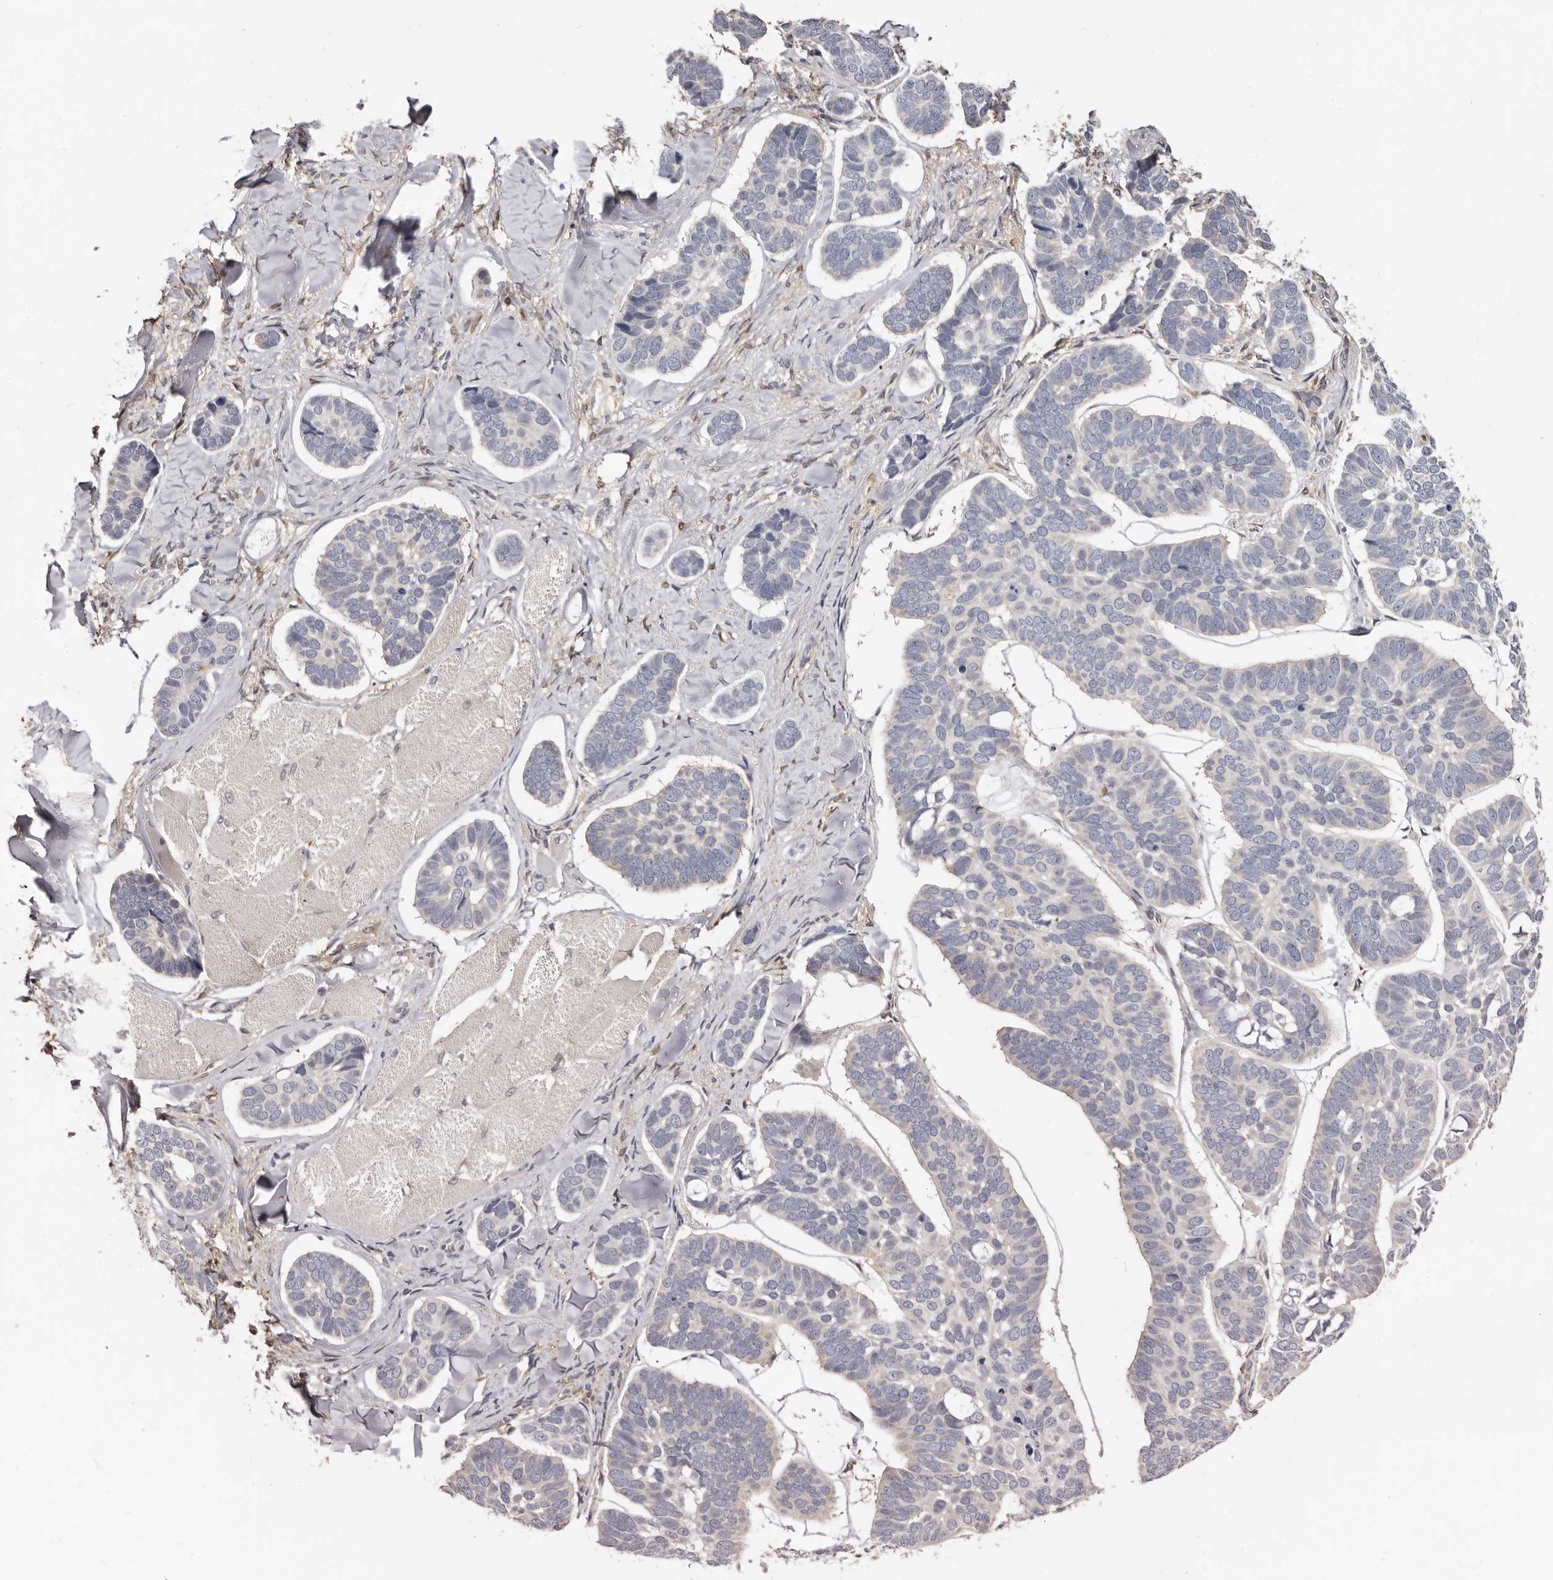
{"staining": {"intensity": "negative", "quantity": "none", "location": "none"}, "tissue": "skin cancer", "cell_type": "Tumor cells", "image_type": "cancer", "snomed": [{"axis": "morphology", "description": "Basal cell carcinoma"}, {"axis": "topography", "description": "Skin"}], "caption": "The immunohistochemistry (IHC) photomicrograph has no significant positivity in tumor cells of skin basal cell carcinoma tissue.", "gene": "KHDRBS2", "patient": {"sex": "male", "age": 62}}